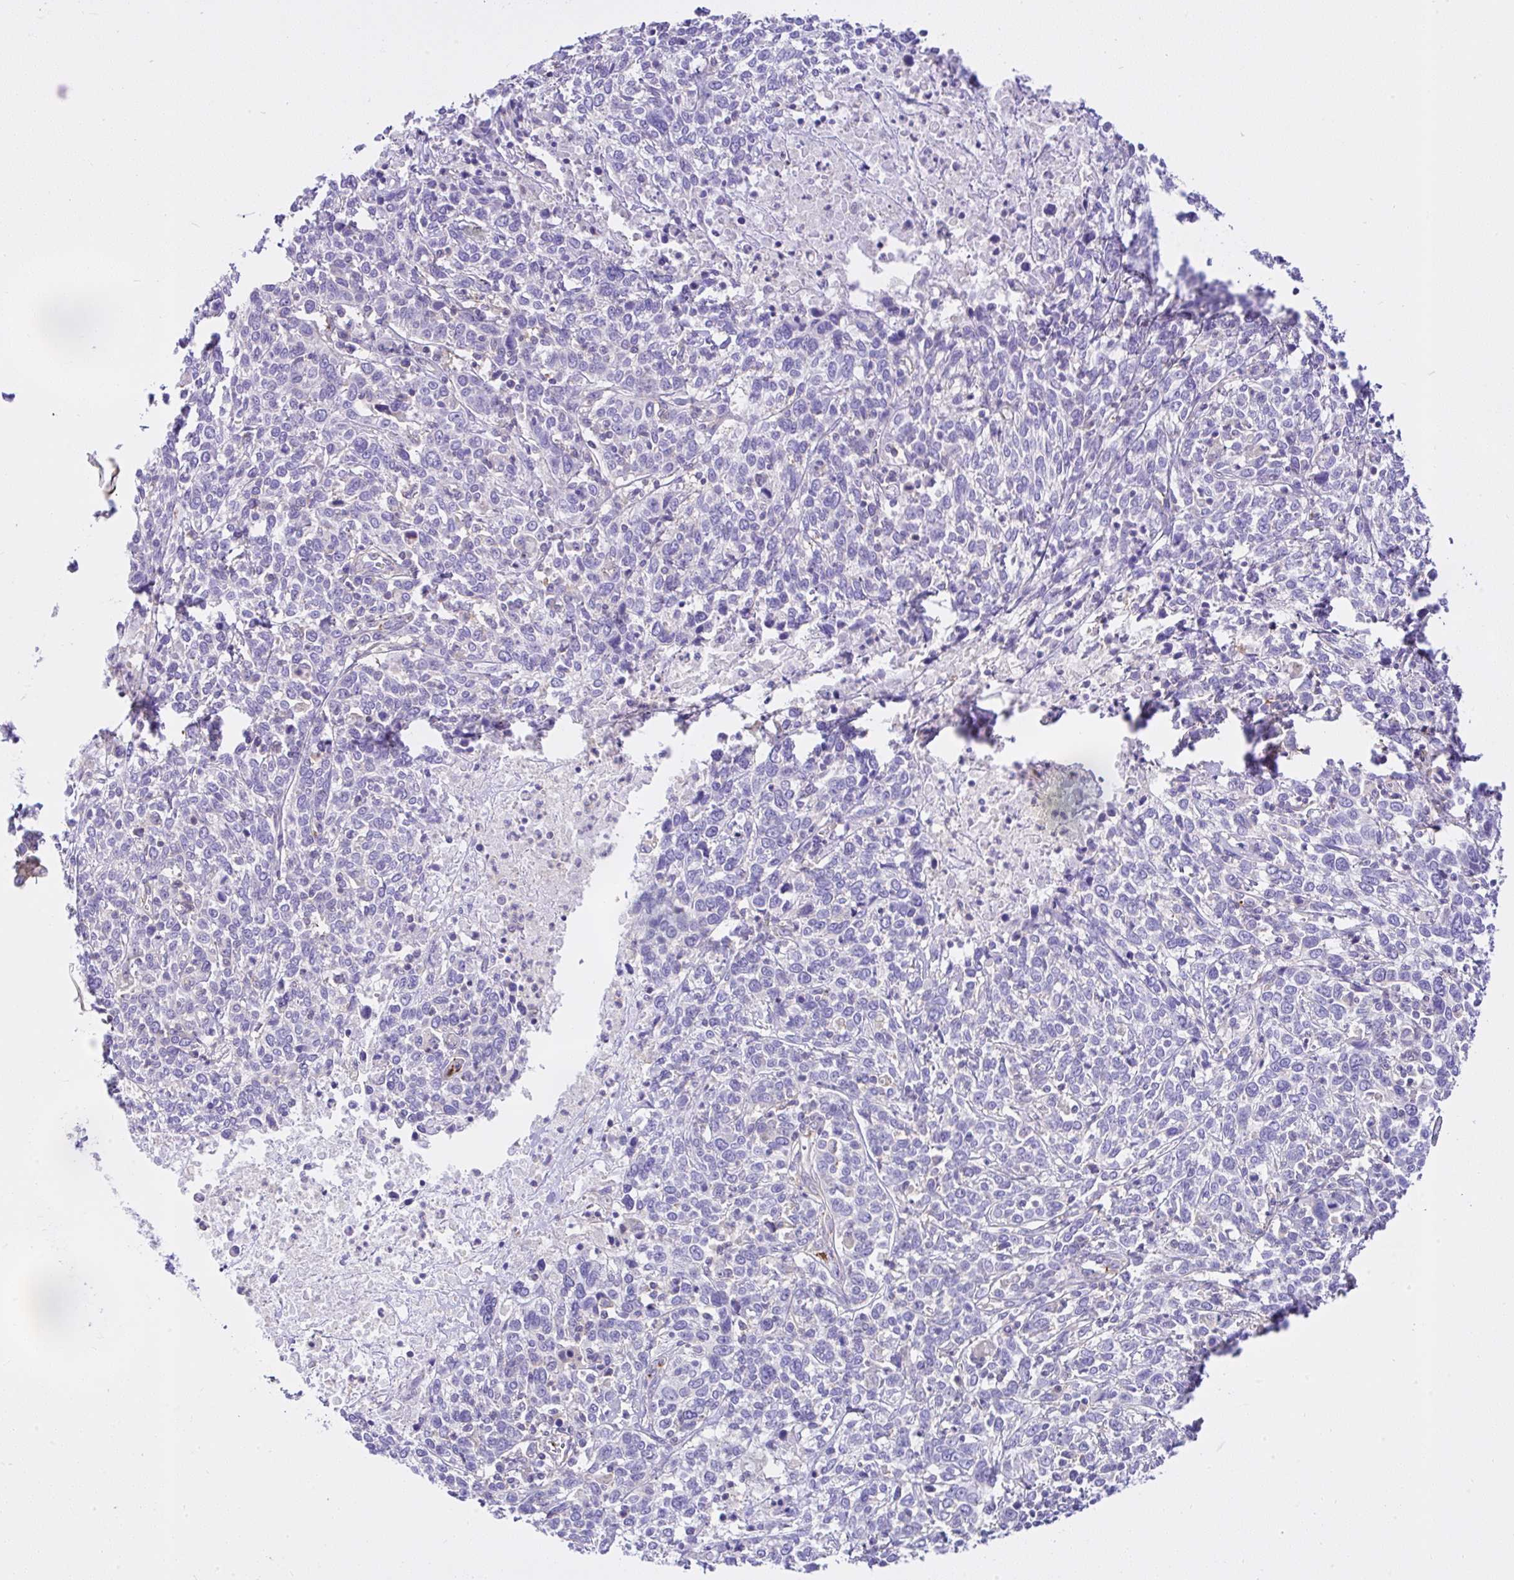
{"staining": {"intensity": "negative", "quantity": "none", "location": "none"}, "tissue": "cervical cancer", "cell_type": "Tumor cells", "image_type": "cancer", "snomed": [{"axis": "morphology", "description": "Squamous cell carcinoma, NOS"}, {"axis": "topography", "description": "Cervix"}], "caption": "This is an IHC histopathology image of human cervical cancer. There is no staining in tumor cells.", "gene": "CCDC142", "patient": {"sex": "female", "age": 46}}